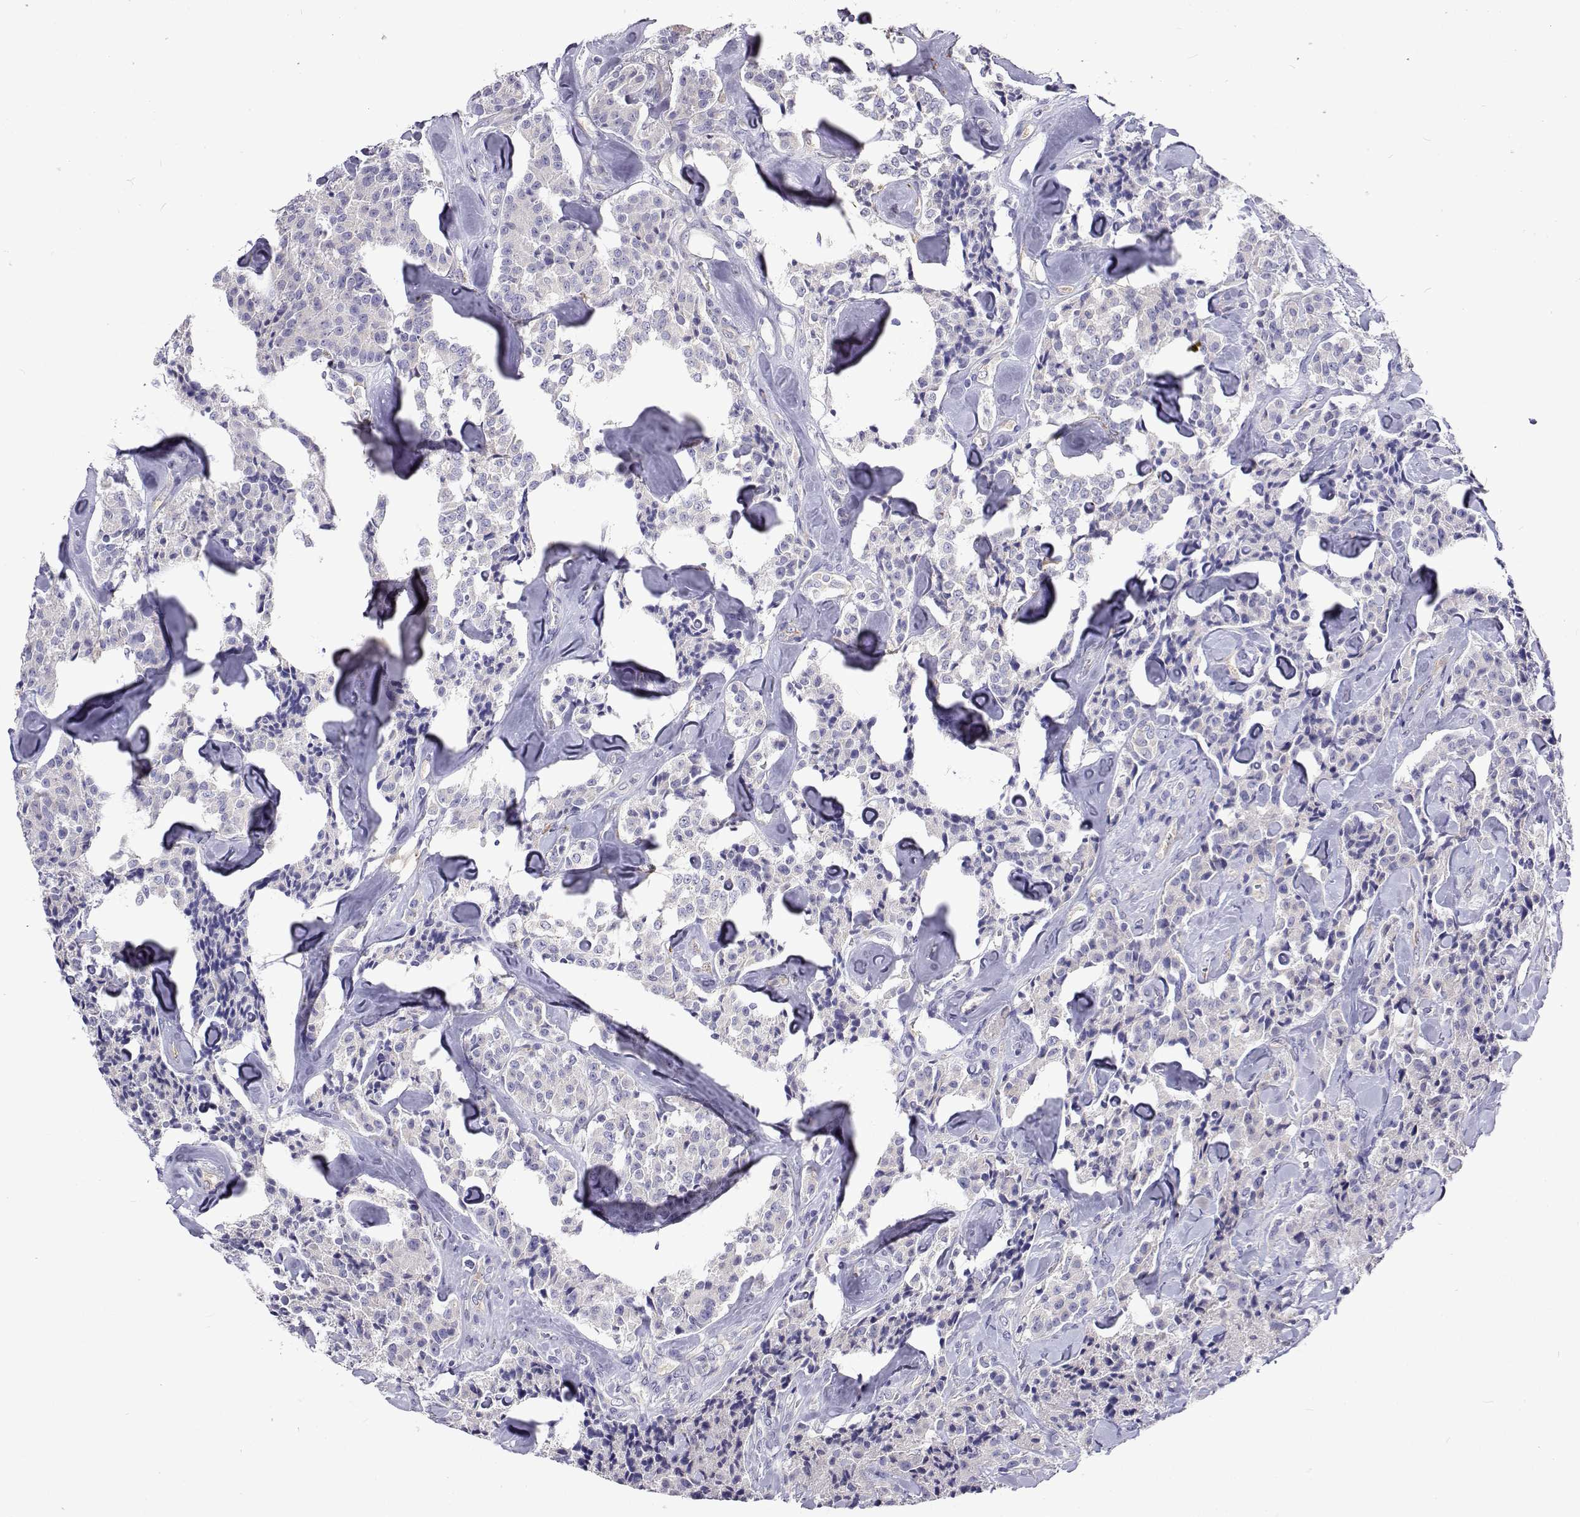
{"staining": {"intensity": "negative", "quantity": "none", "location": "none"}, "tissue": "carcinoid", "cell_type": "Tumor cells", "image_type": "cancer", "snomed": [{"axis": "morphology", "description": "Carcinoid, malignant, NOS"}, {"axis": "topography", "description": "Pancreas"}], "caption": "Immunohistochemistry (IHC) photomicrograph of neoplastic tissue: carcinoid (malignant) stained with DAB (3,3'-diaminobenzidine) reveals no significant protein positivity in tumor cells. (DAB immunohistochemistry (IHC) with hematoxylin counter stain).", "gene": "LHFPL7", "patient": {"sex": "male", "age": 41}}